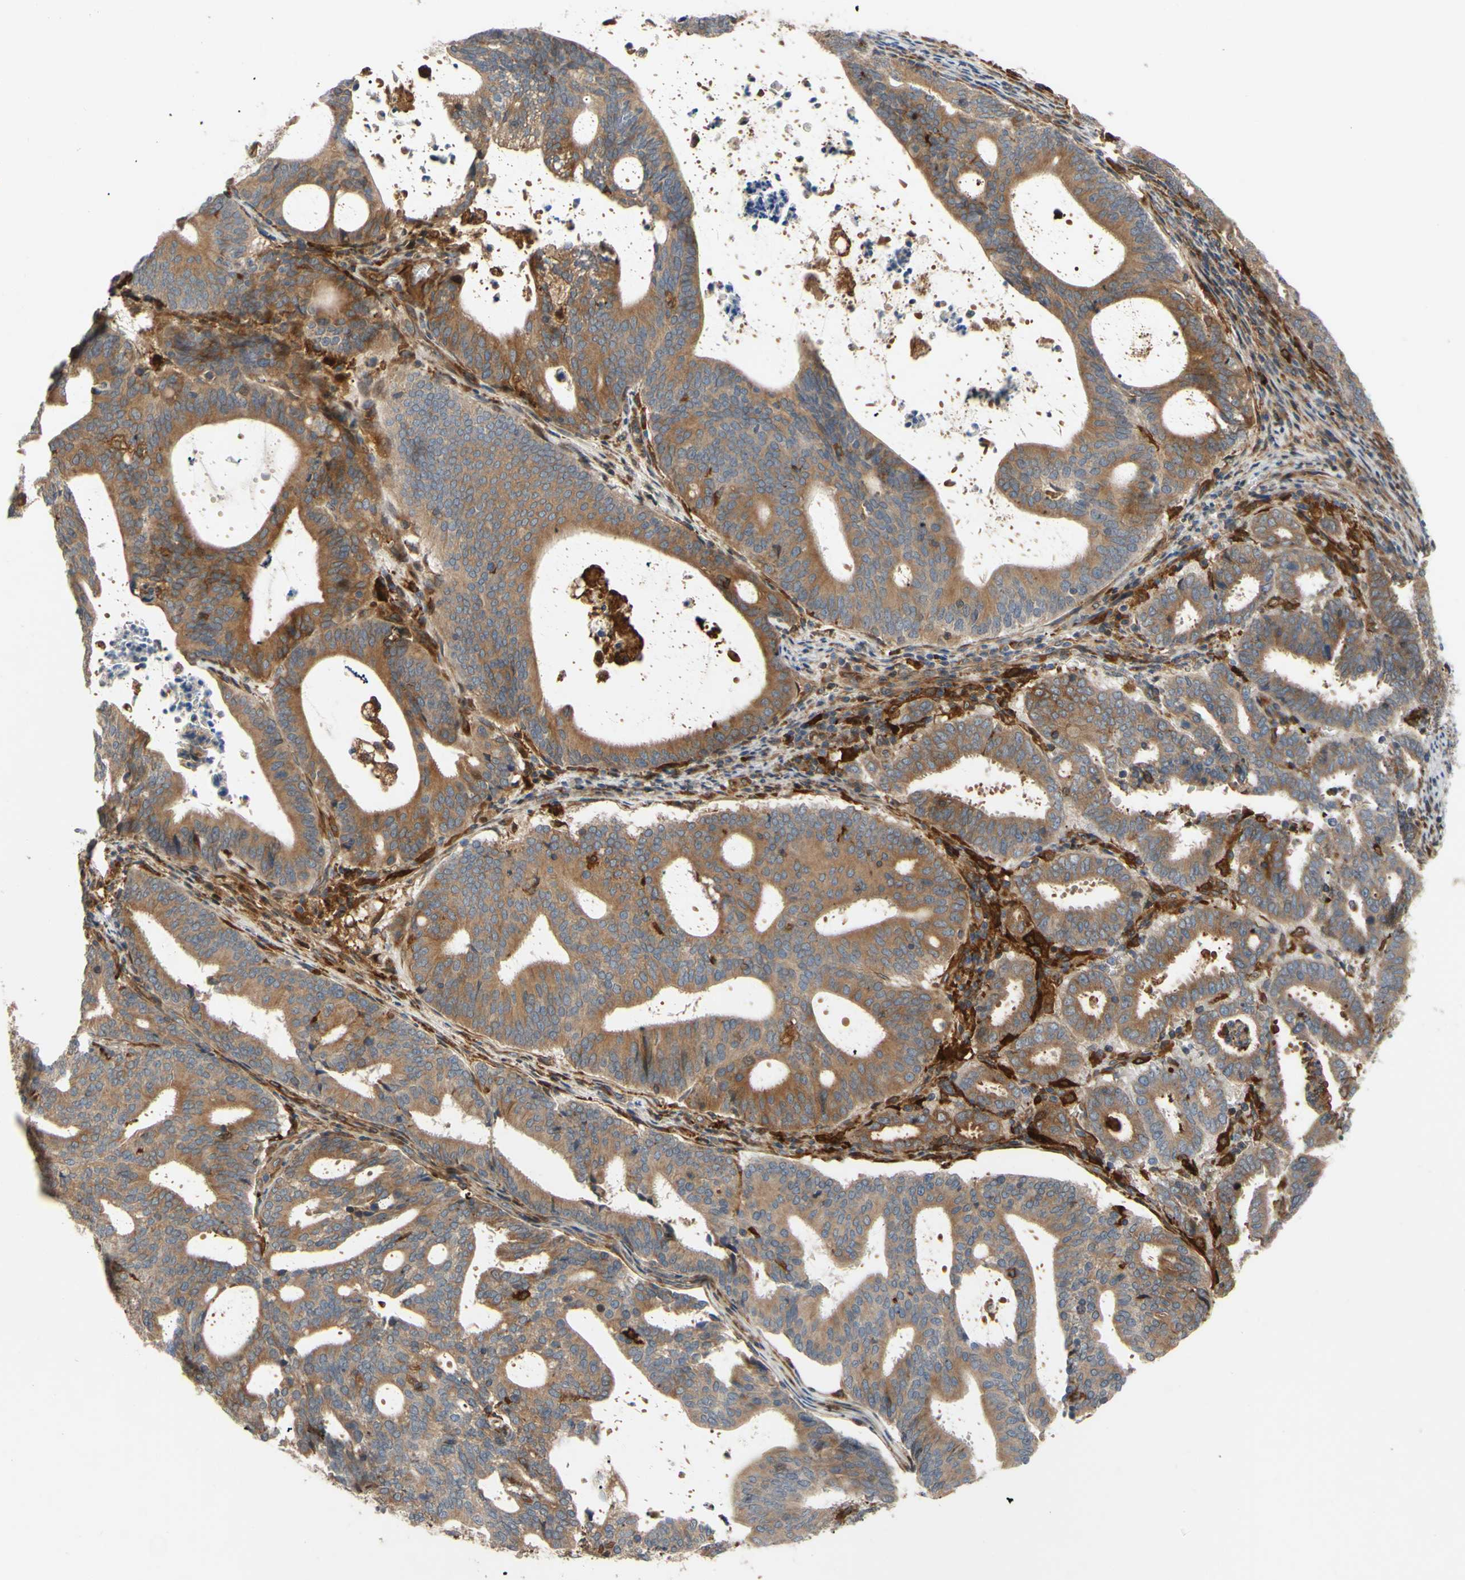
{"staining": {"intensity": "moderate", "quantity": ">75%", "location": "cytoplasmic/membranous"}, "tissue": "endometrial cancer", "cell_type": "Tumor cells", "image_type": "cancer", "snomed": [{"axis": "morphology", "description": "Adenocarcinoma, NOS"}, {"axis": "topography", "description": "Uterus"}], "caption": "Immunohistochemical staining of human endometrial cancer (adenocarcinoma) shows moderate cytoplasmic/membranous protein positivity in about >75% of tumor cells.", "gene": "SPTLC1", "patient": {"sex": "female", "age": 83}}